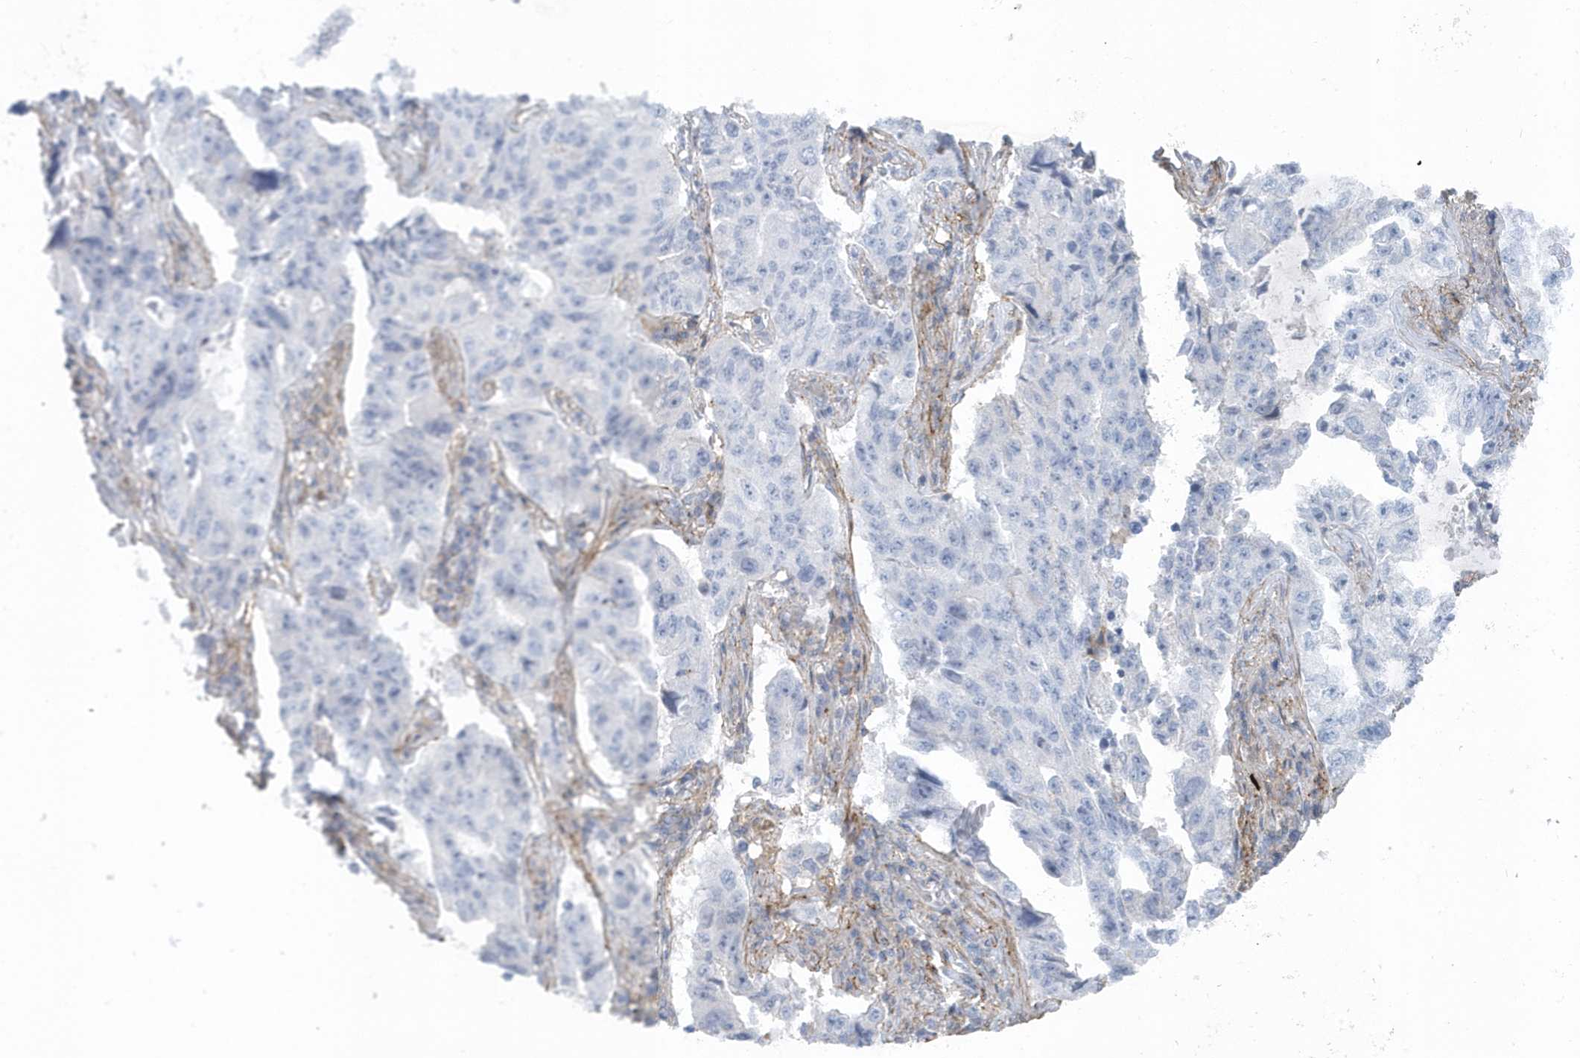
{"staining": {"intensity": "negative", "quantity": "none", "location": "none"}, "tissue": "lung cancer", "cell_type": "Tumor cells", "image_type": "cancer", "snomed": [{"axis": "morphology", "description": "Adenocarcinoma, NOS"}, {"axis": "topography", "description": "Lung"}], "caption": "Protein analysis of lung cancer (adenocarcinoma) demonstrates no significant positivity in tumor cells.", "gene": "CACNB2", "patient": {"sex": "female", "age": 51}}